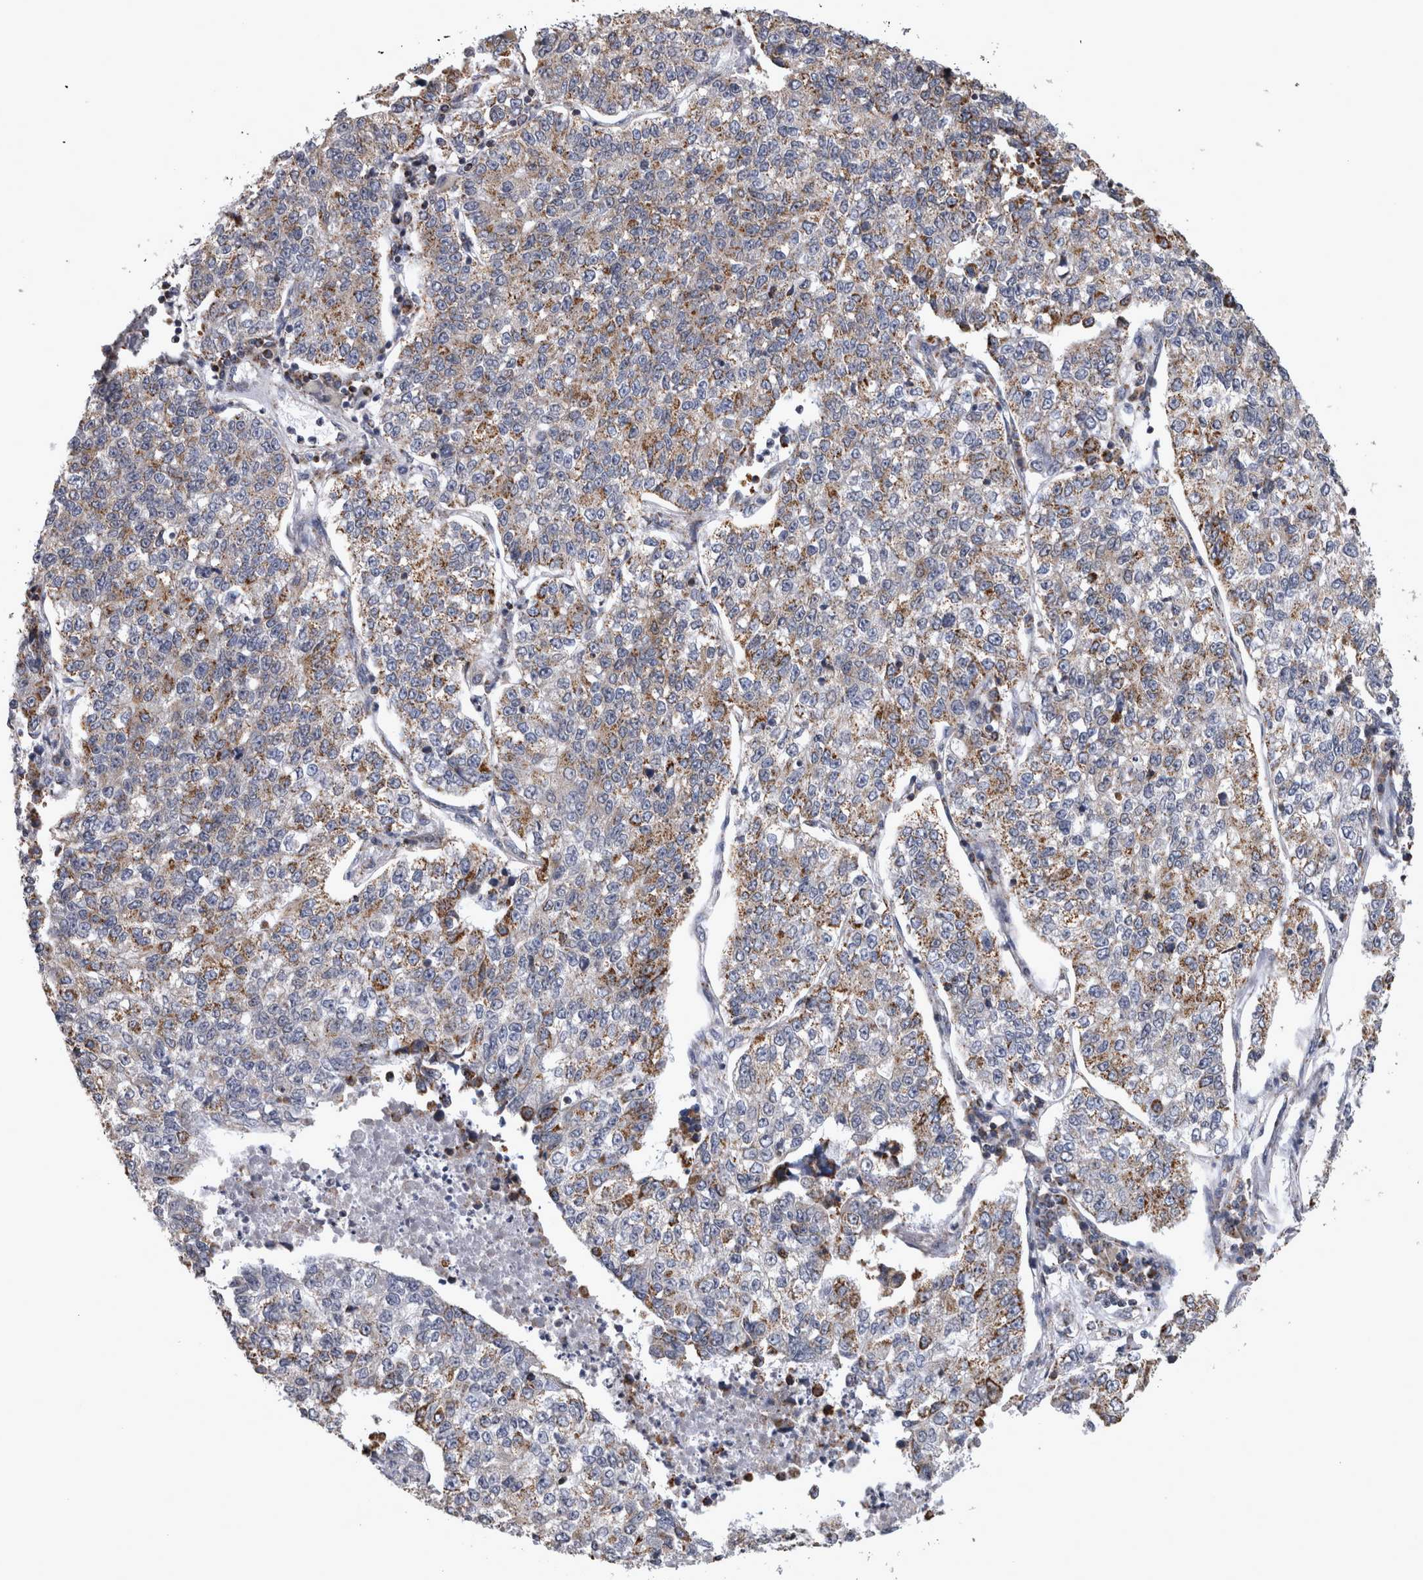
{"staining": {"intensity": "moderate", "quantity": "25%-75%", "location": "cytoplasmic/membranous"}, "tissue": "lung cancer", "cell_type": "Tumor cells", "image_type": "cancer", "snomed": [{"axis": "morphology", "description": "Adenocarcinoma, NOS"}, {"axis": "topography", "description": "Lung"}], "caption": "The photomicrograph shows staining of adenocarcinoma (lung), revealing moderate cytoplasmic/membranous protein positivity (brown color) within tumor cells. (Stains: DAB in brown, nuclei in blue, Microscopy: brightfield microscopy at high magnification).", "gene": "MDH2", "patient": {"sex": "male", "age": 49}}